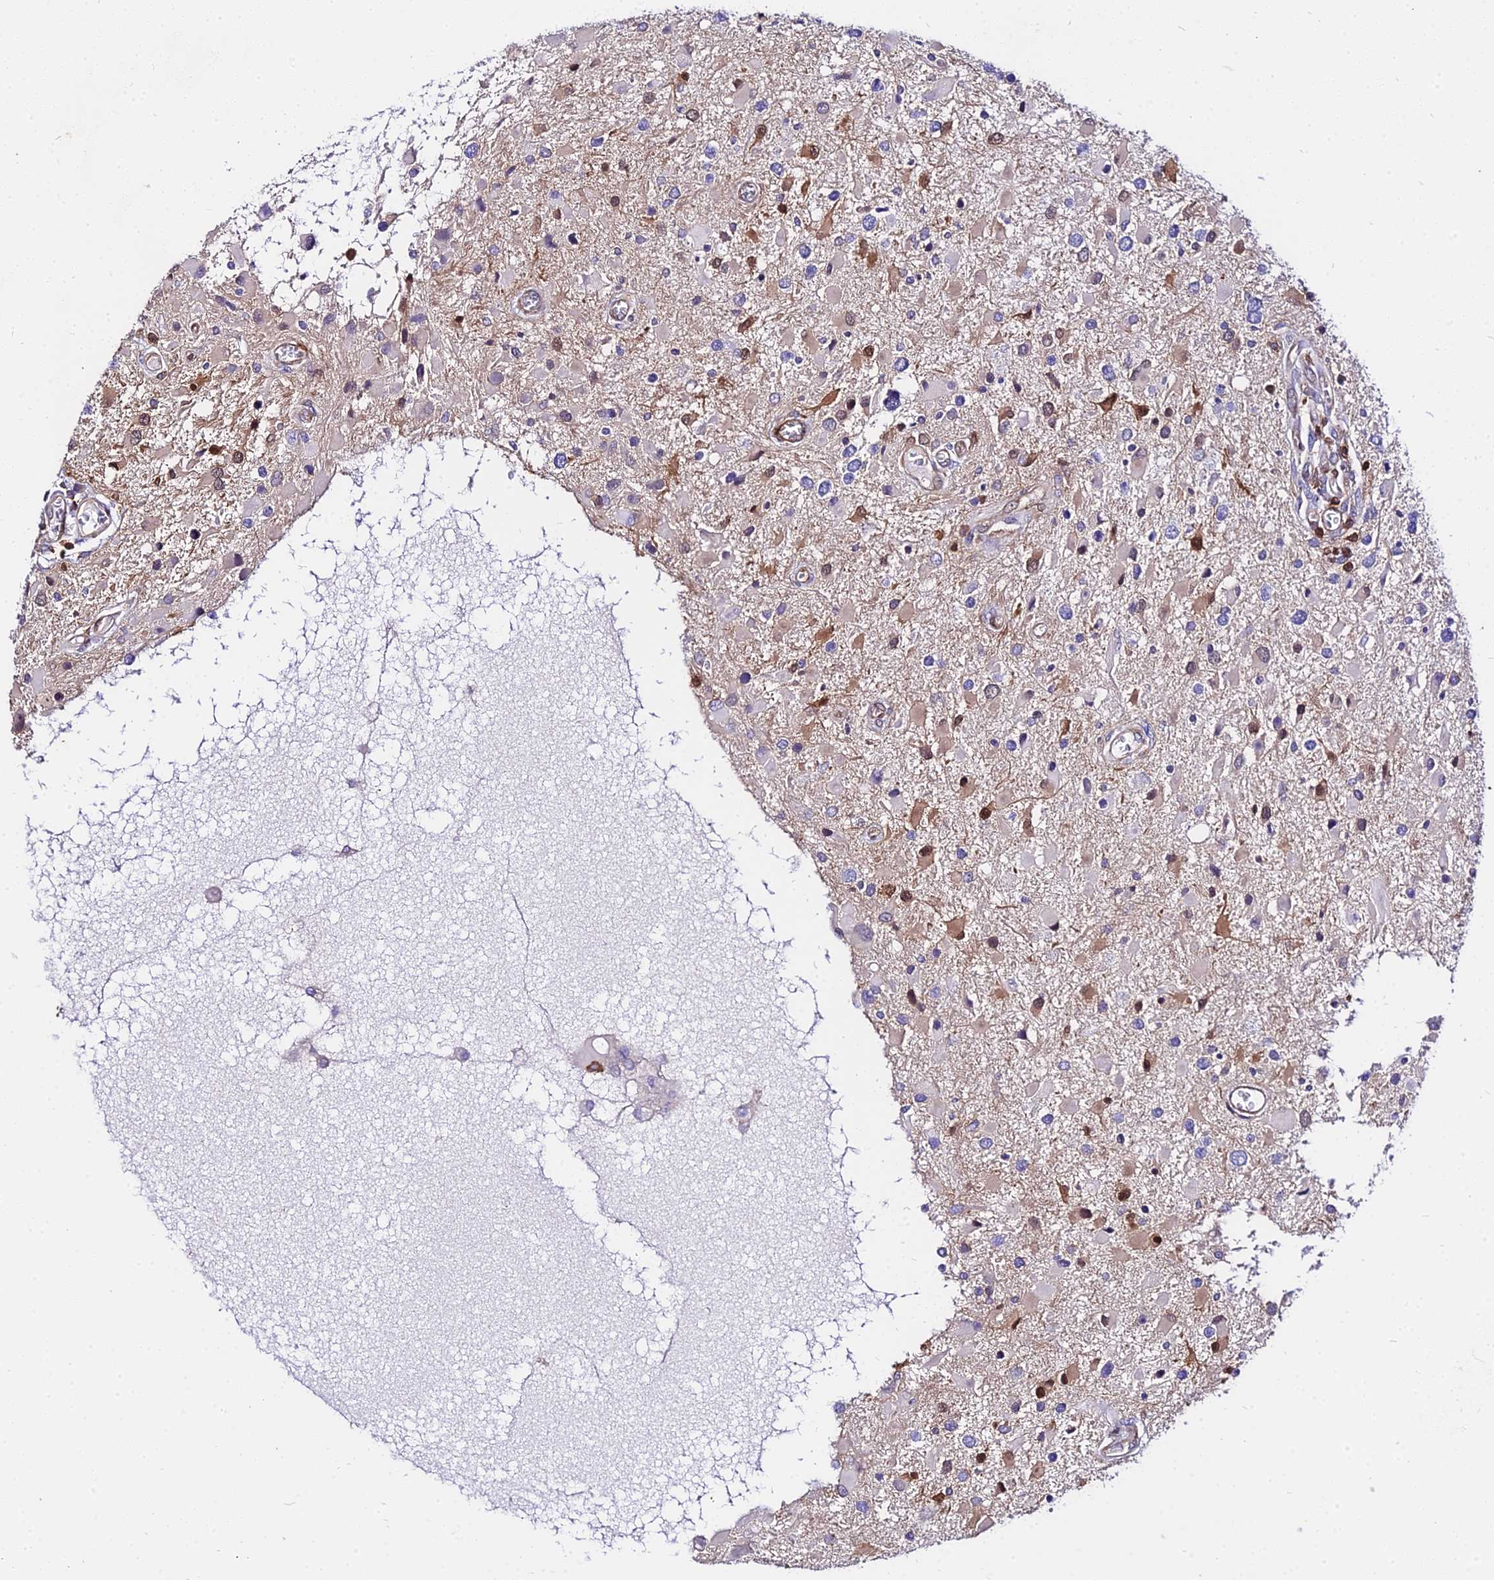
{"staining": {"intensity": "moderate", "quantity": "<25%", "location": "cytoplasmic/membranous,nuclear"}, "tissue": "glioma", "cell_type": "Tumor cells", "image_type": "cancer", "snomed": [{"axis": "morphology", "description": "Glioma, malignant, High grade"}, {"axis": "topography", "description": "Brain"}], "caption": "Tumor cells exhibit low levels of moderate cytoplasmic/membranous and nuclear expression in approximately <25% of cells in human malignant high-grade glioma.", "gene": "CSRP1", "patient": {"sex": "male", "age": 53}}